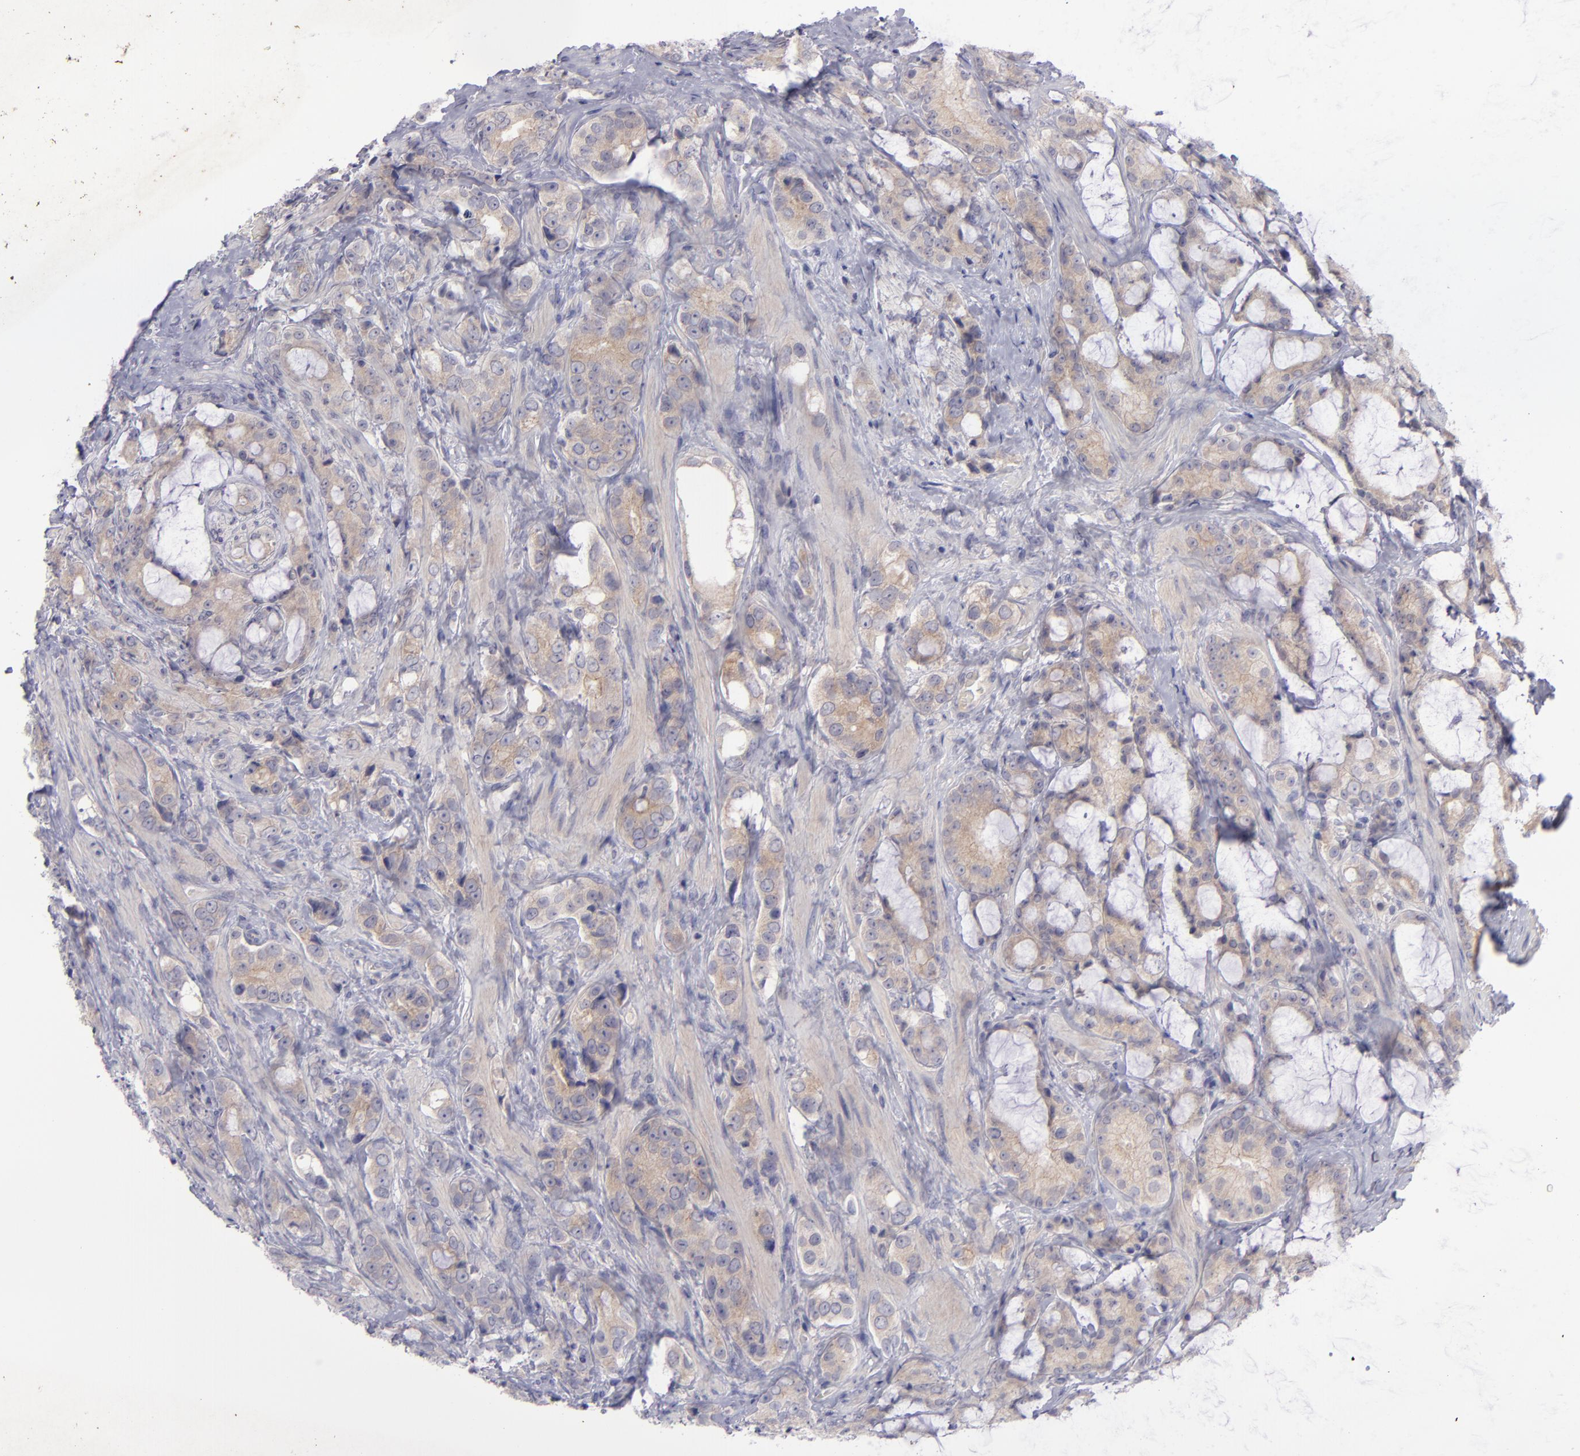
{"staining": {"intensity": "weak", "quantity": "25%-75%", "location": "cytoplasmic/membranous"}, "tissue": "prostate cancer", "cell_type": "Tumor cells", "image_type": "cancer", "snomed": [{"axis": "morphology", "description": "Adenocarcinoma, Medium grade"}, {"axis": "topography", "description": "Prostate"}], "caption": "Prostate cancer (adenocarcinoma (medium-grade)) was stained to show a protein in brown. There is low levels of weak cytoplasmic/membranous staining in about 25%-75% of tumor cells.", "gene": "EVPL", "patient": {"sex": "male", "age": 70}}